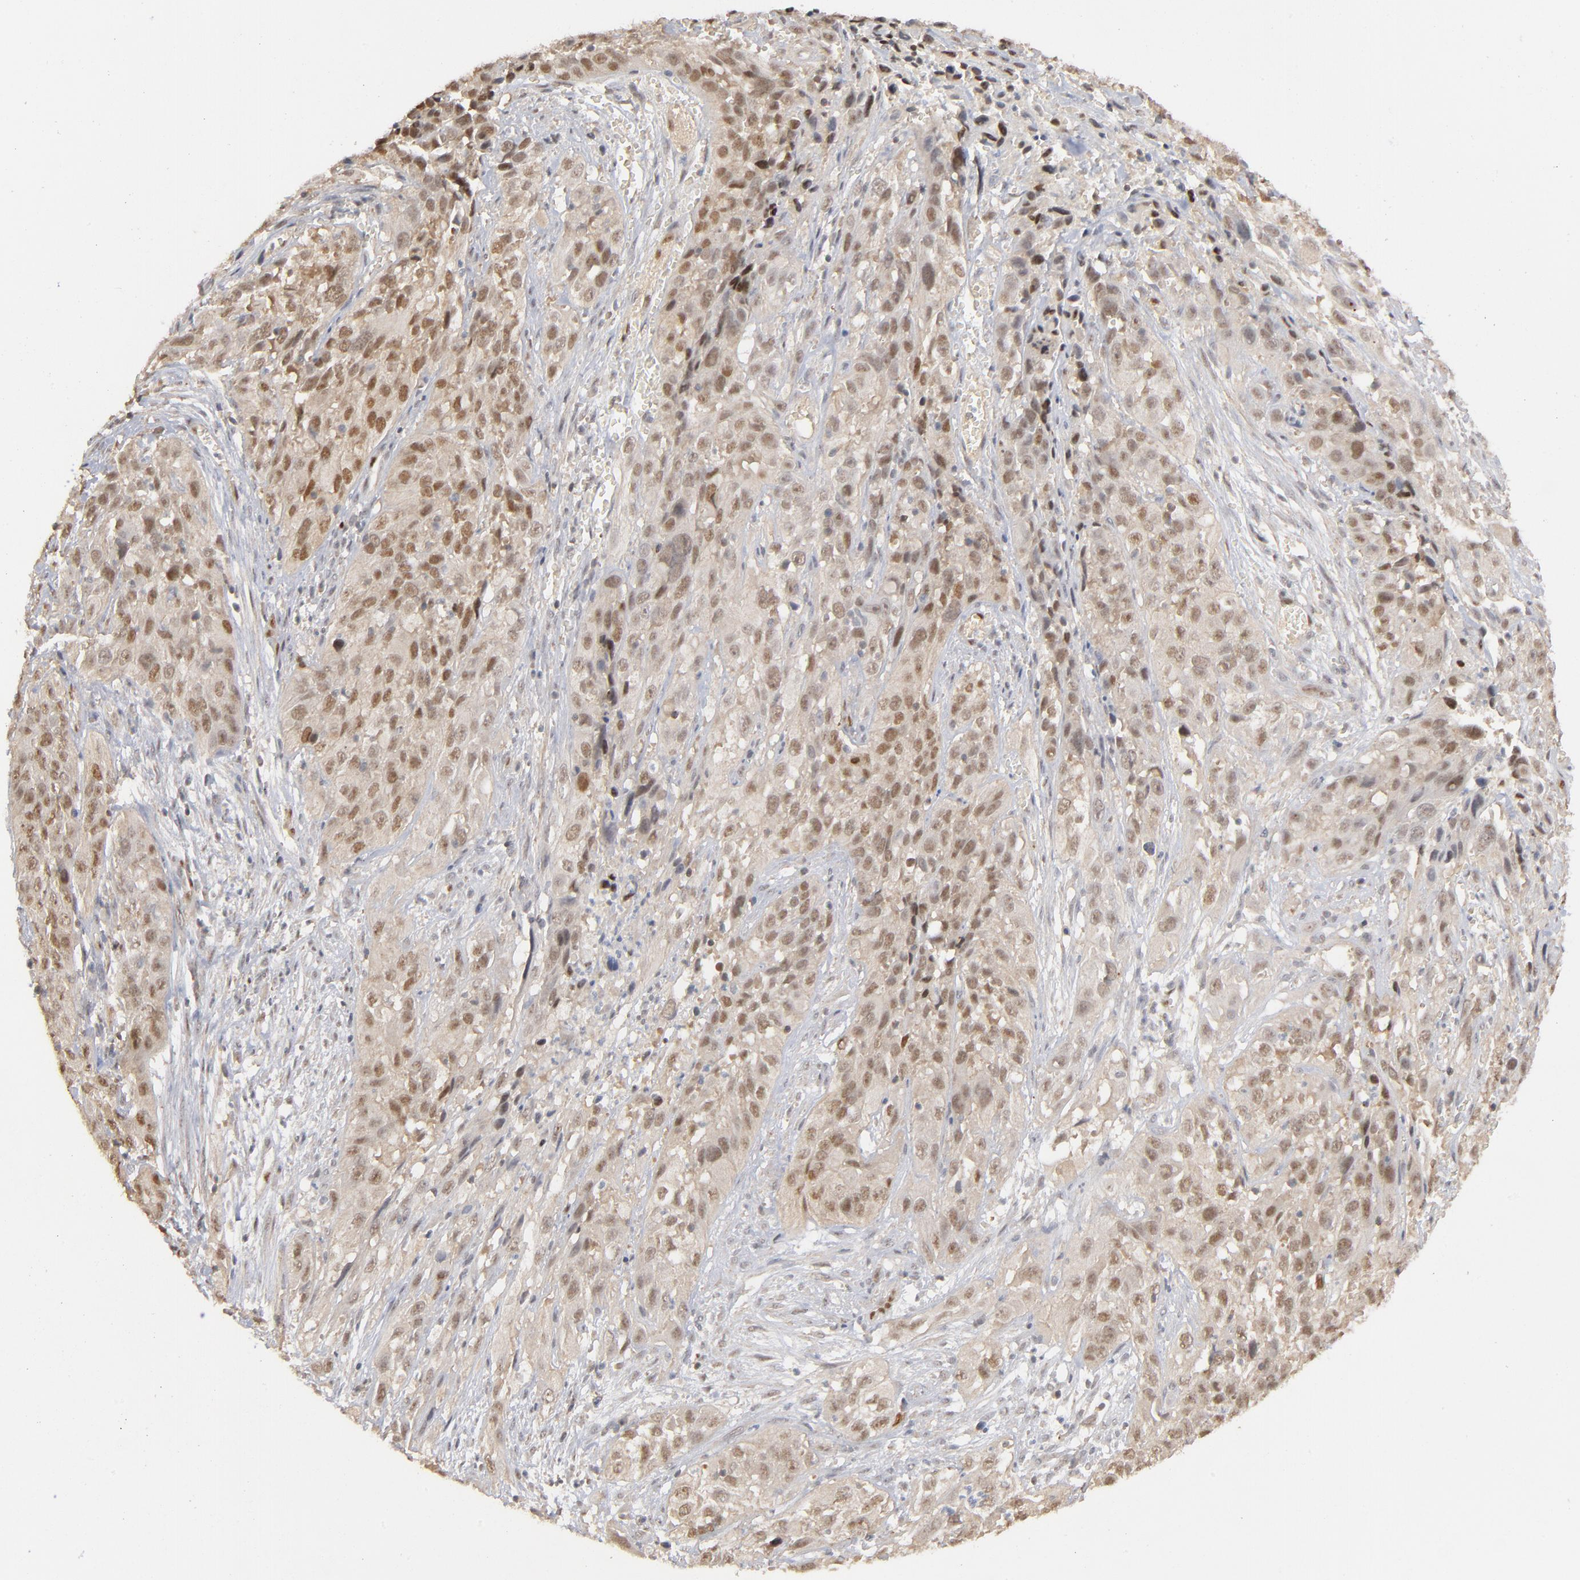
{"staining": {"intensity": "moderate", "quantity": ">75%", "location": "nuclear"}, "tissue": "cervical cancer", "cell_type": "Tumor cells", "image_type": "cancer", "snomed": [{"axis": "morphology", "description": "Squamous cell carcinoma, NOS"}, {"axis": "topography", "description": "Cervix"}], "caption": "Immunohistochemistry (IHC) histopathology image of neoplastic tissue: human squamous cell carcinoma (cervical) stained using immunohistochemistry displays medium levels of moderate protein expression localized specifically in the nuclear of tumor cells, appearing as a nuclear brown color.", "gene": "NFIB", "patient": {"sex": "female", "age": 32}}